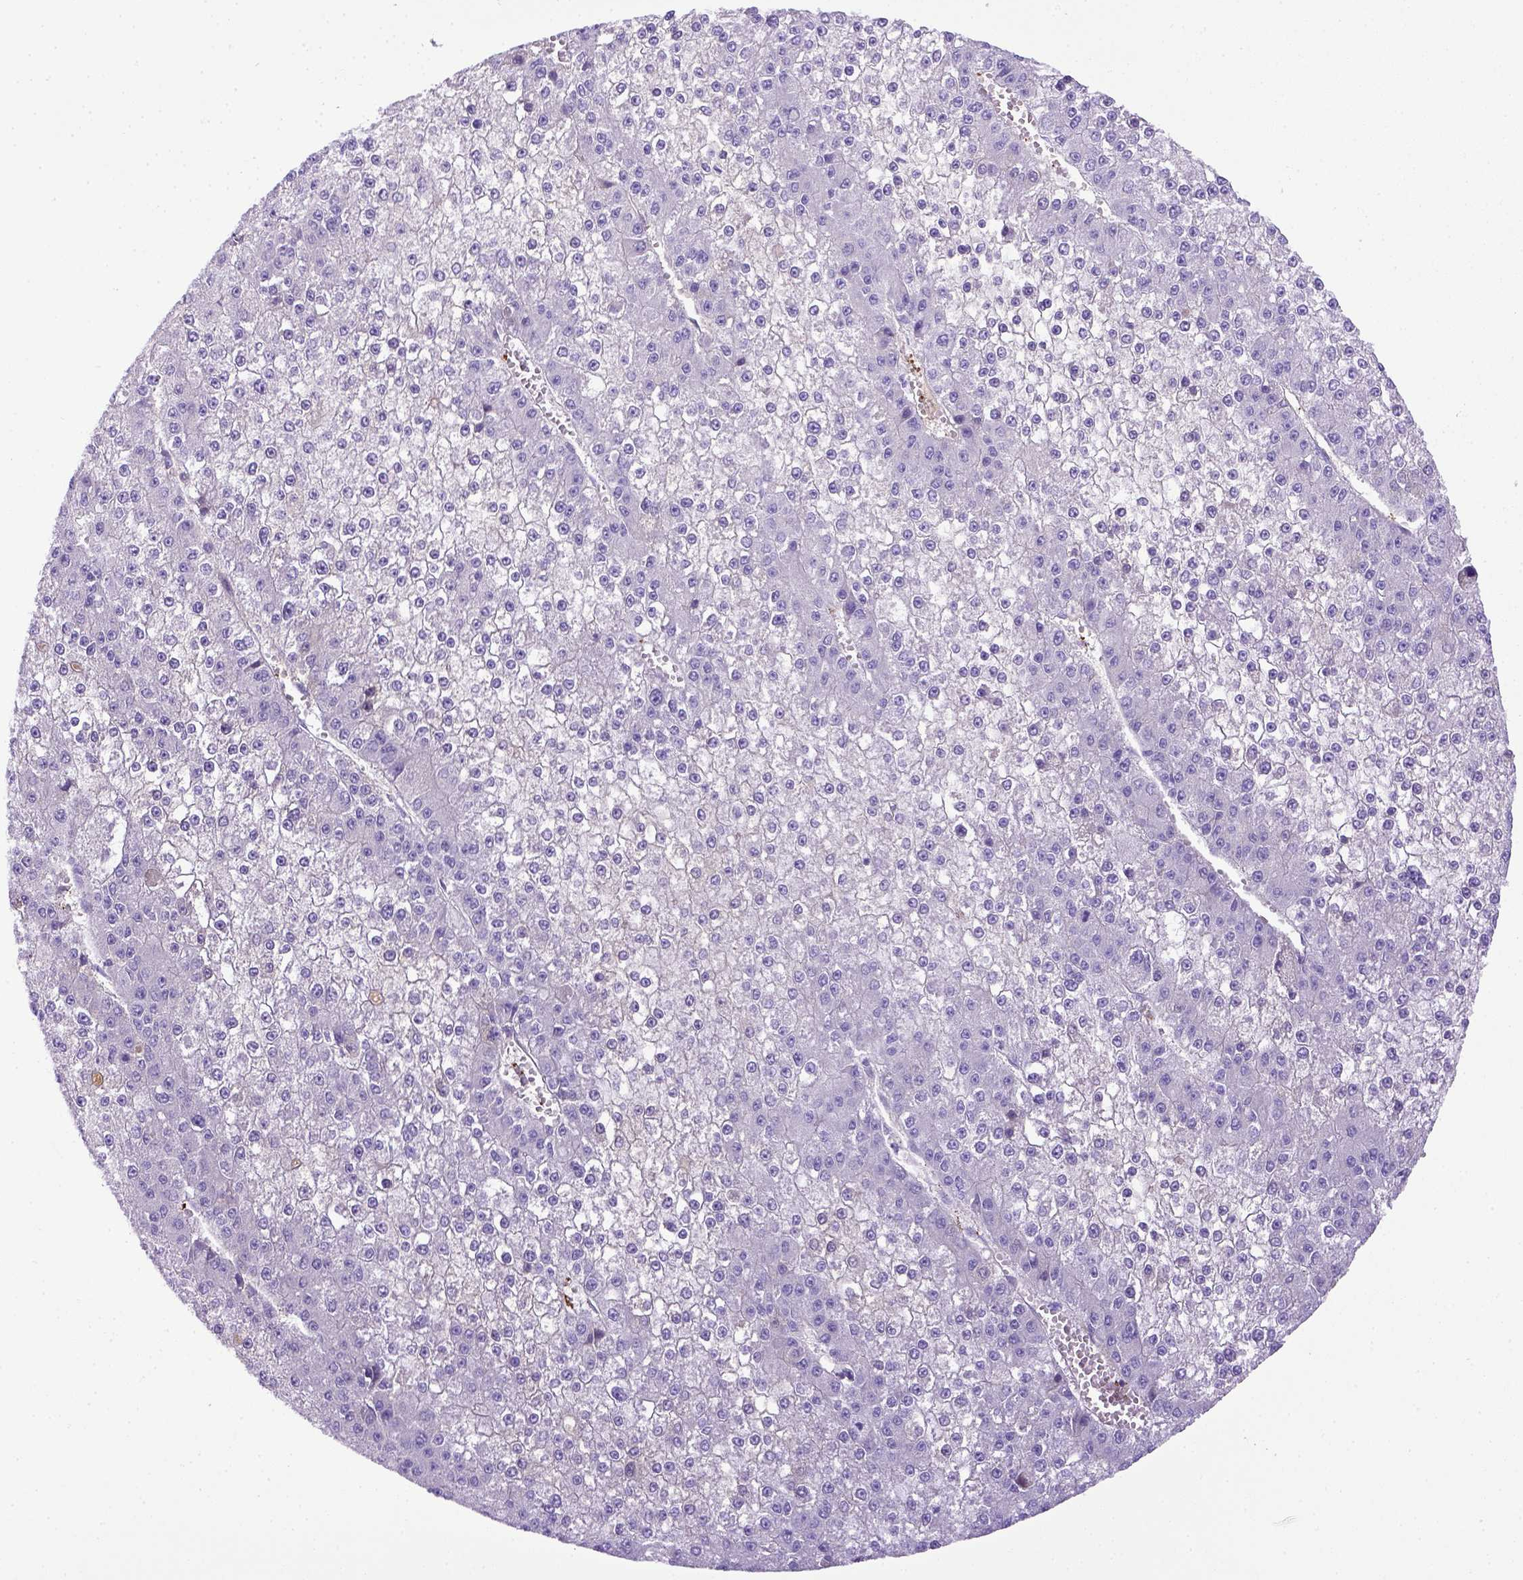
{"staining": {"intensity": "negative", "quantity": "none", "location": "none"}, "tissue": "liver cancer", "cell_type": "Tumor cells", "image_type": "cancer", "snomed": [{"axis": "morphology", "description": "Carcinoma, Hepatocellular, NOS"}, {"axis": "topography", "description": "Liver"}], "caption": "Liver hepatocellular carcinoma stained for a protein using immunohistochemistry exhibits no positivity tumor cells.", "gene": "ITIH4", "patient": {"sex": "female", "age": 73}}